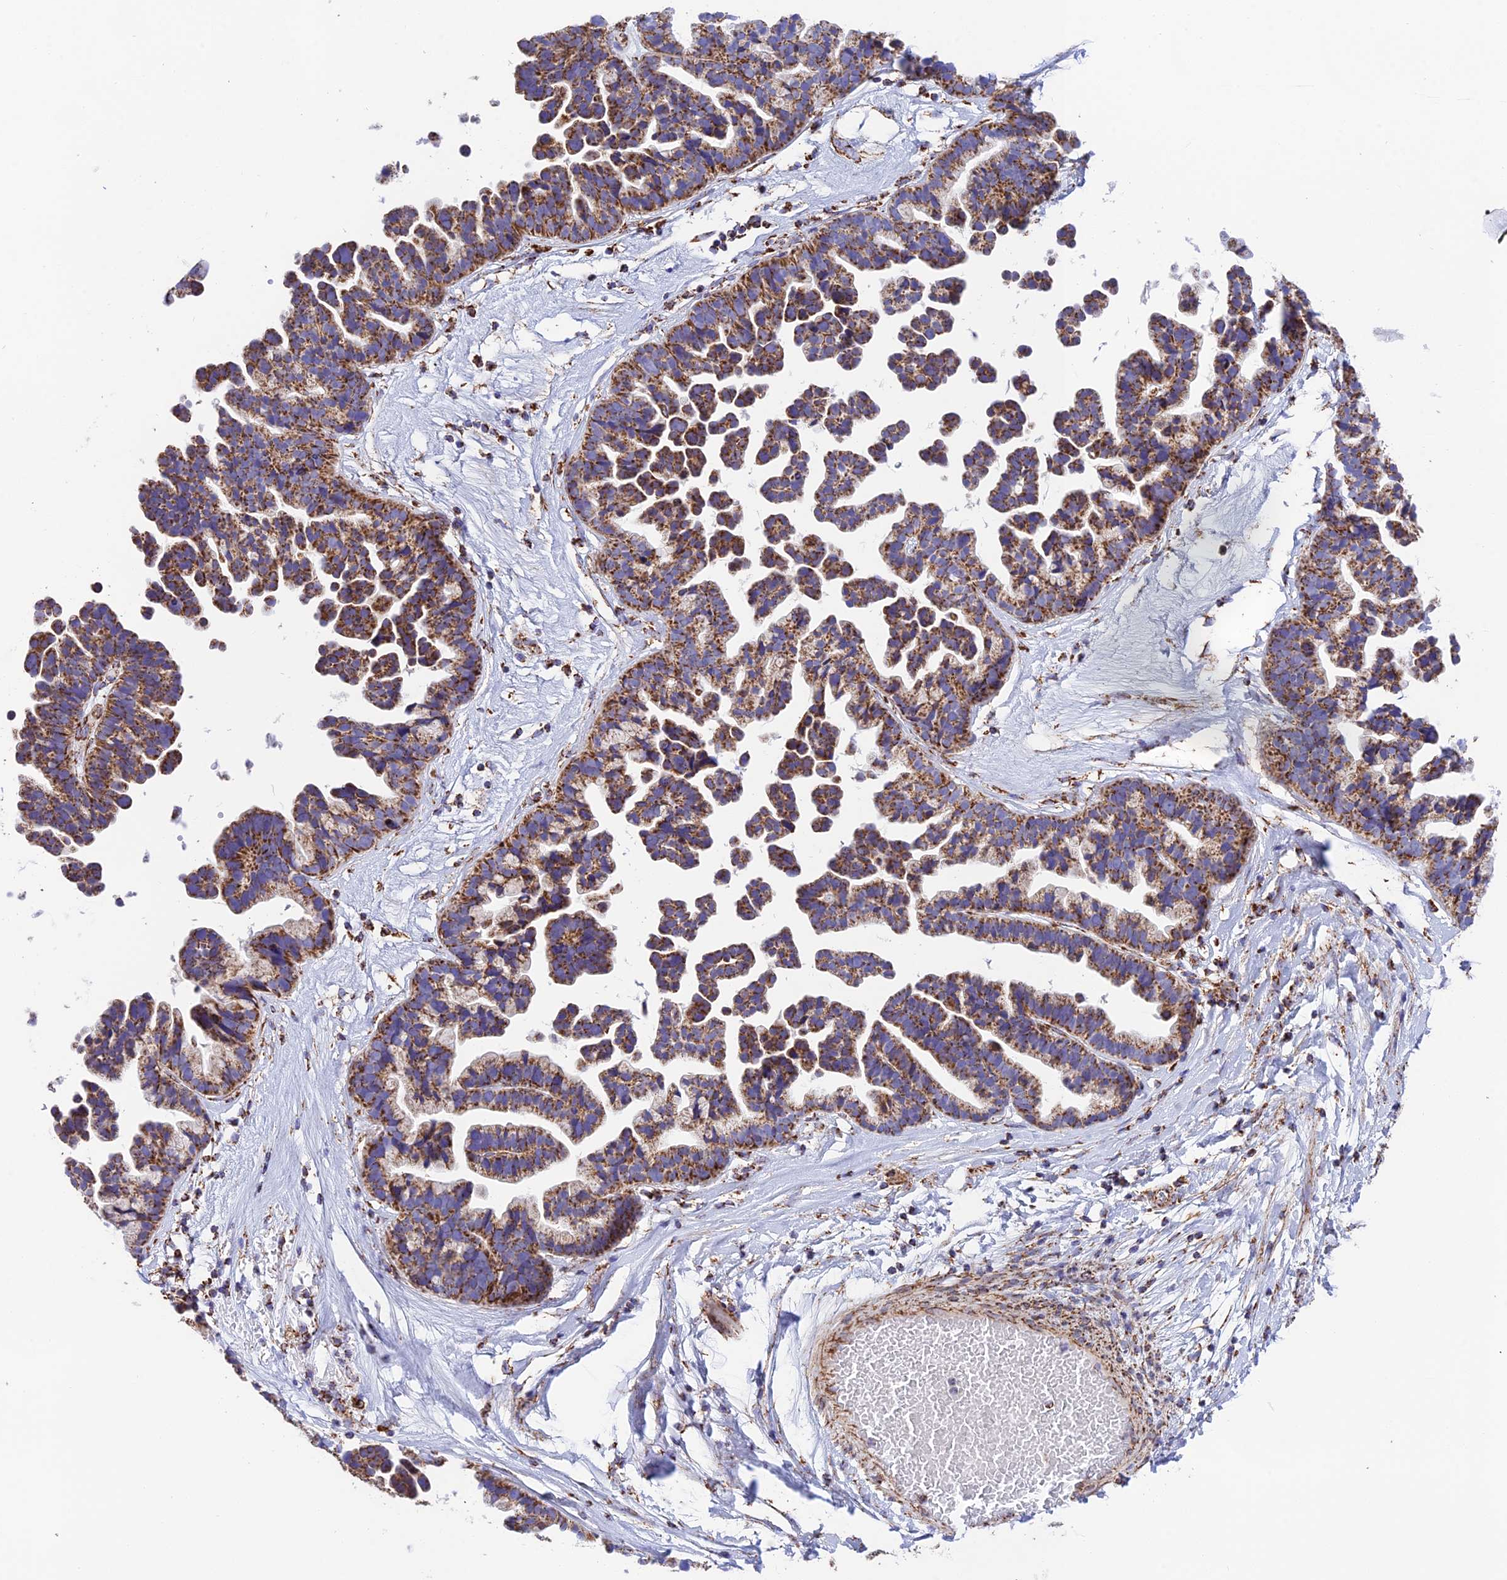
{"staining": {"intensity": "strong", "quantity": ">75%", "location": "cytoplasmic/membranous"}, "tissue": "ovarian cancer", "cell_type": "Tumor cells", "image_type": "cancer", "snomed": [{"axis": "morphology", "description": "Cystadenocarcinoma, serous, NOS"}, {"axis": "topography", "description": "Ovary"}], "caption": "Immunohistochemical staining of ovarian serous cystadenocarcinoma demonstrates strong cytoplasmic/membranous protein staining in about >75% of tumor cells.", "gene": "CHCHD3", "patient": {"sex": "female", "age": 56}}